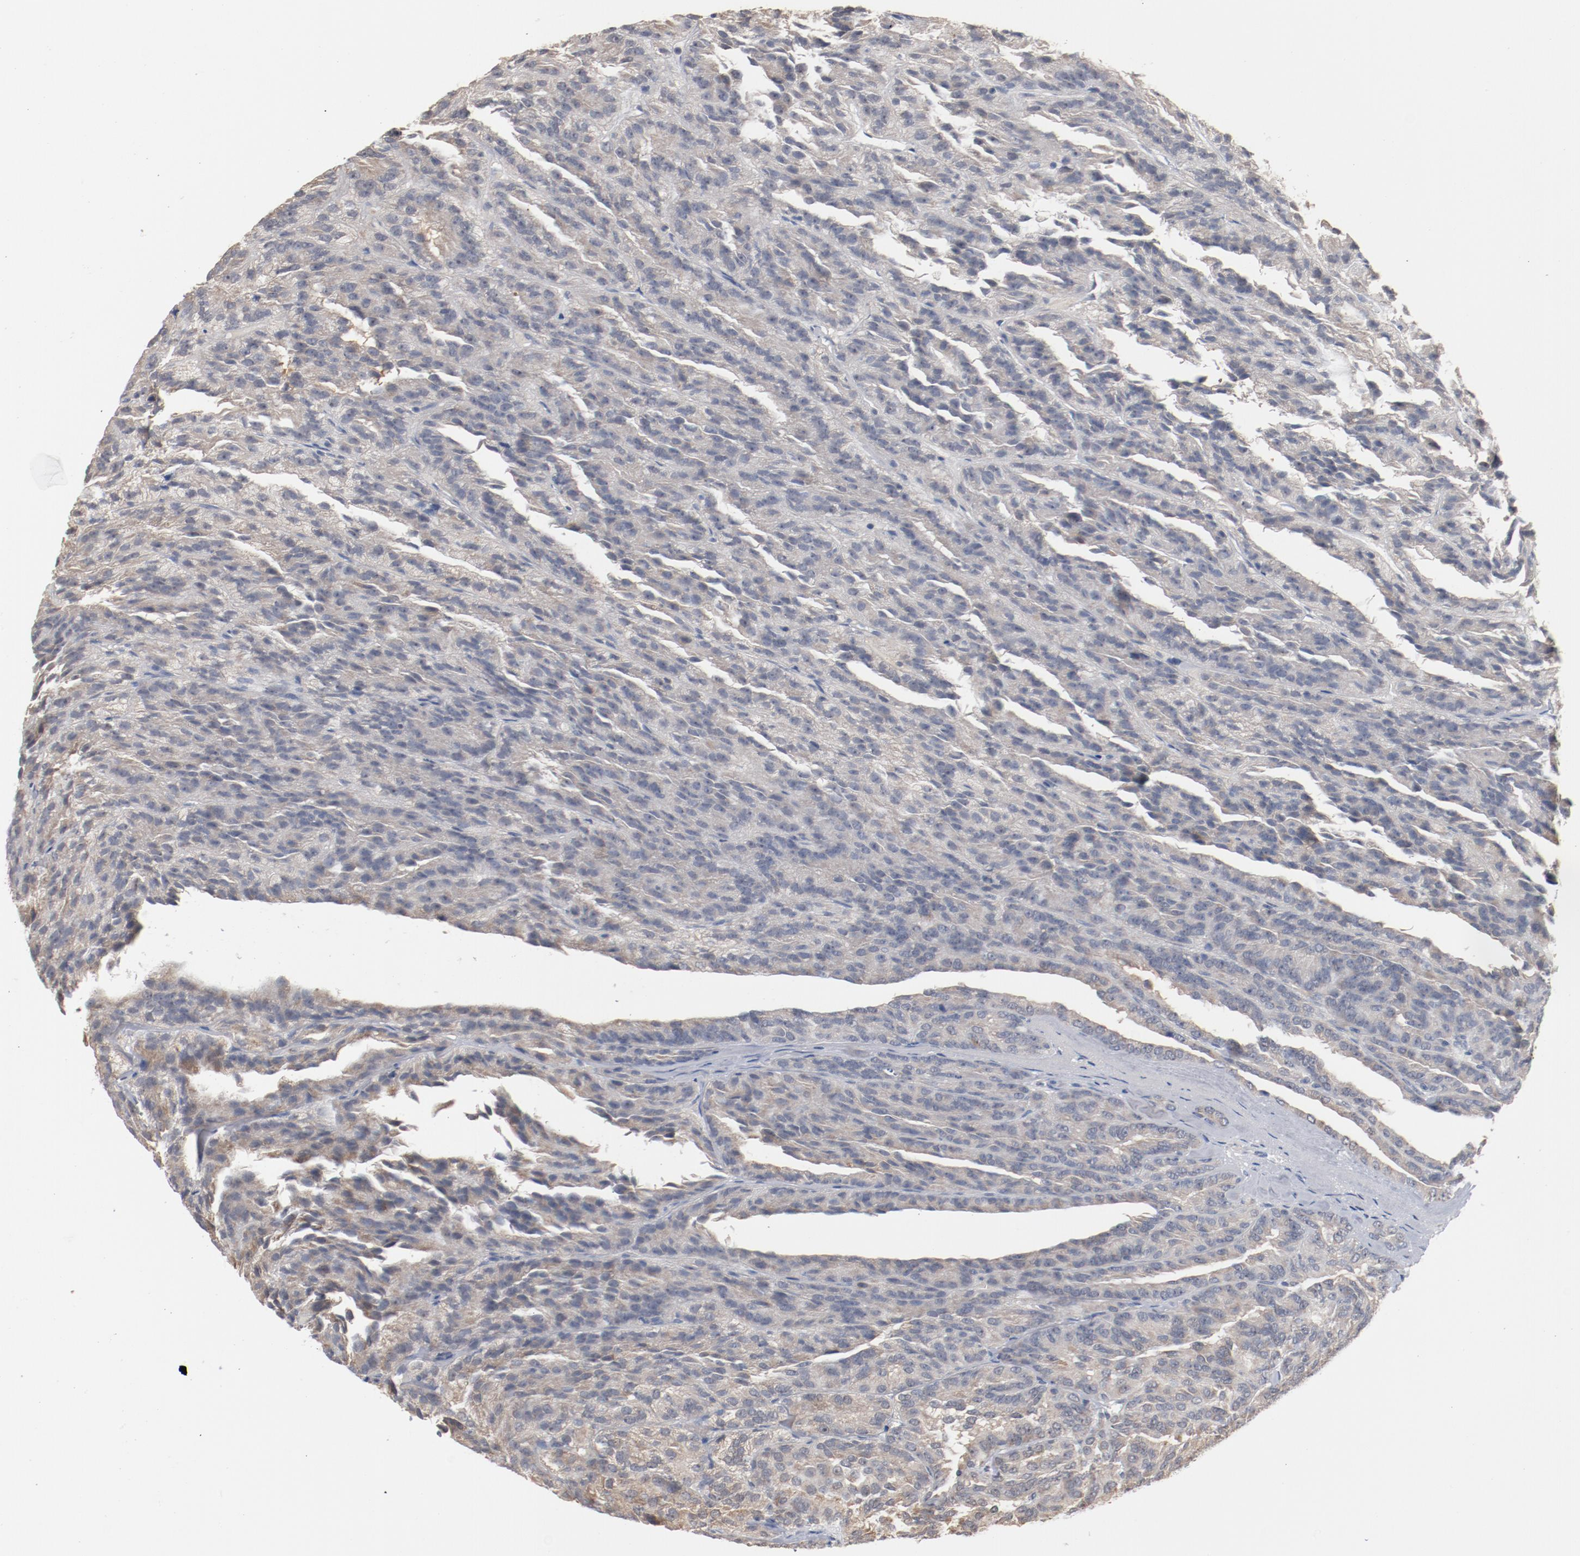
{"staining": {"intensity": "negative", "quantity": "none", "location": "none"}, "tissue": "renal cancer", "cell_type": "Tumor cells", "image_type": "cancer", "snomed": [{"axis": "morphology", "description": "Adenocarcinoma, NOS"}, {"axis": "topography", "description": "Kidney"}], "caption": "There is no significant positivity in tumor cells of renal cancer. (DAB immunohistochemistry (IHC) visualized using brightfield microscopy, high magnification).", "gene": "ERICH1", "patient": {"sex": "male", "age": 46}}